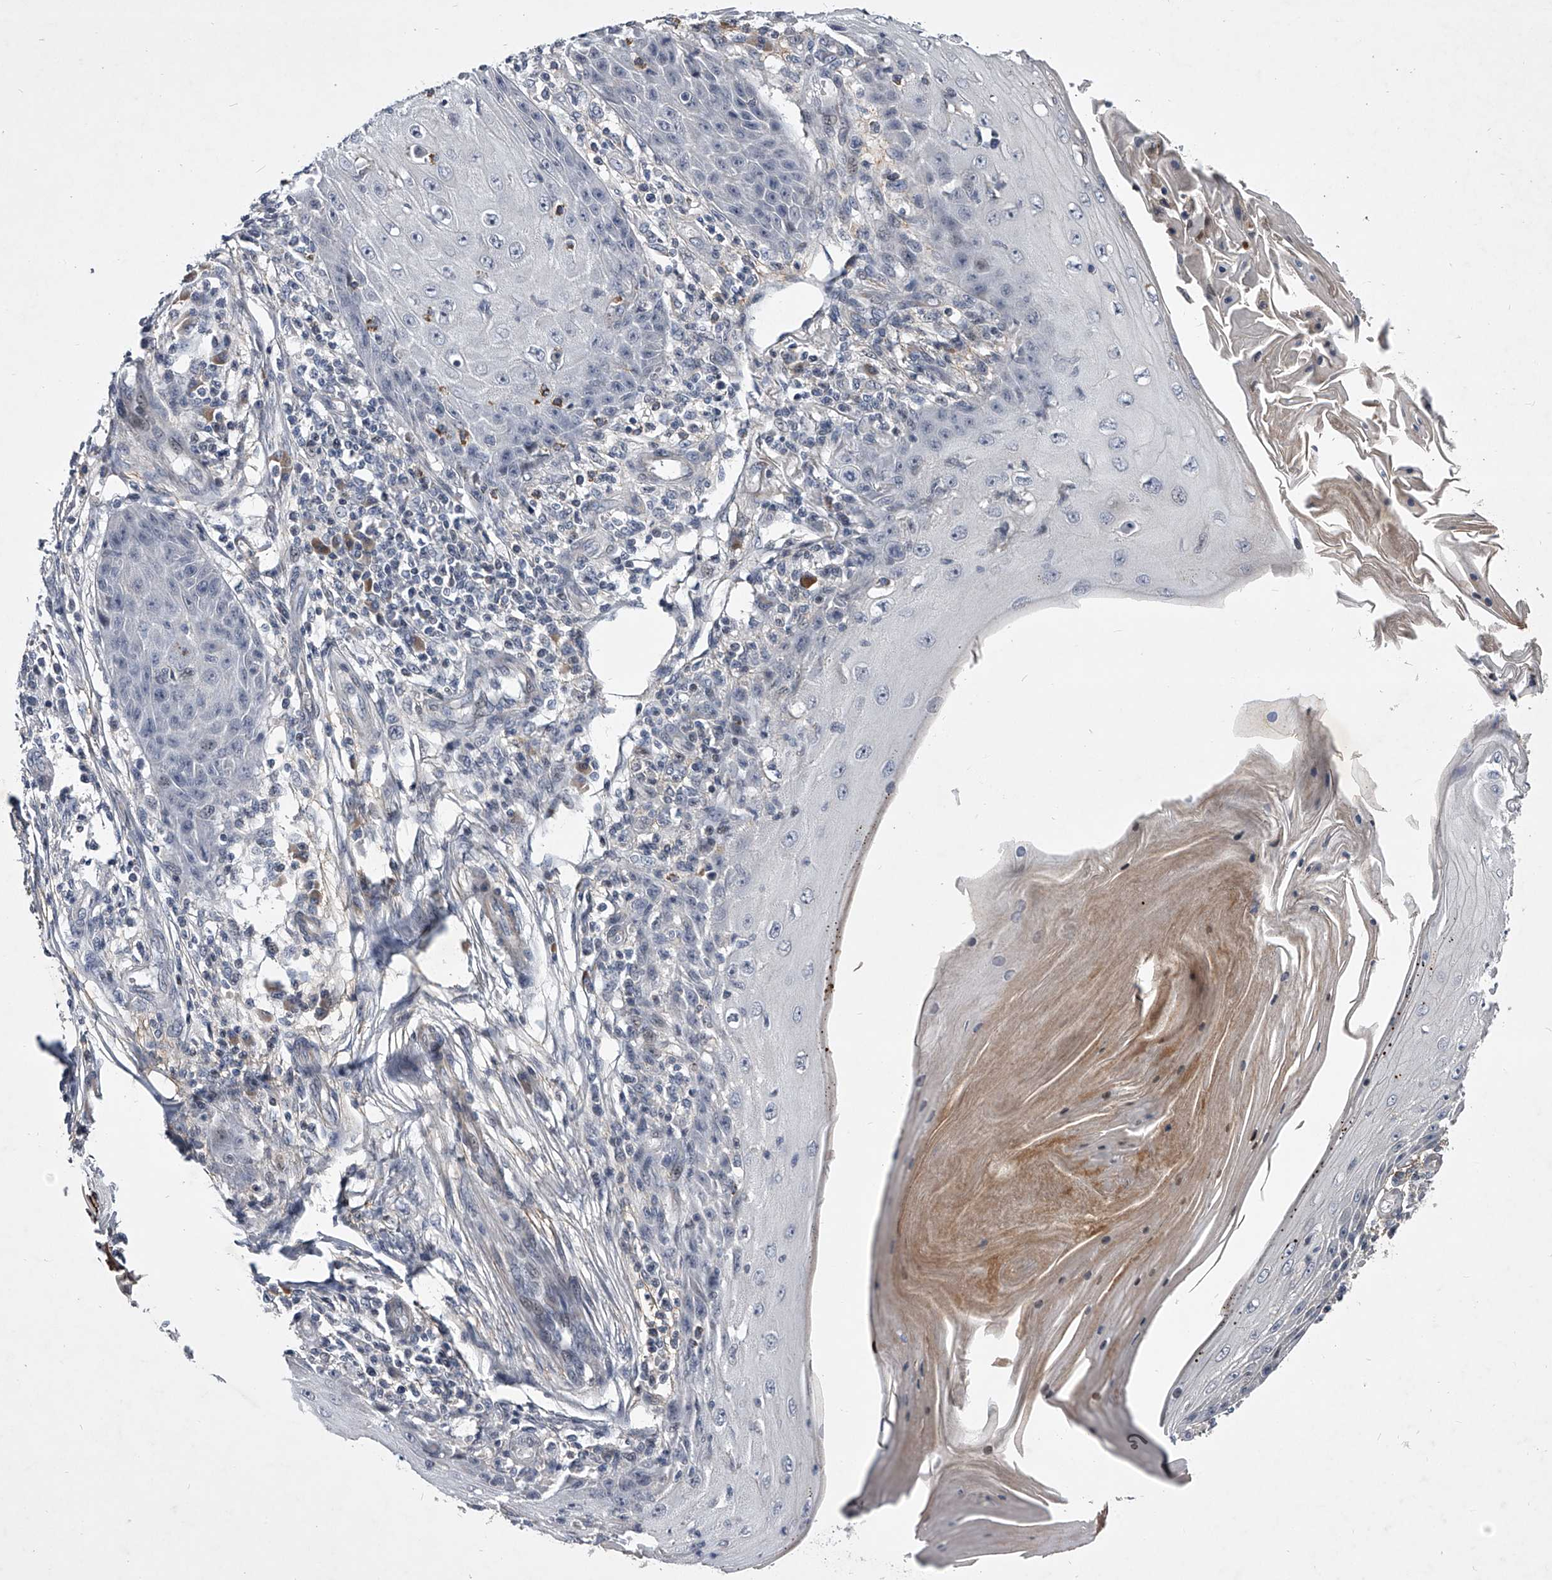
{"staining": {"intensity": "negative", "quantity": "none", "location": "none"}, "tissue": "skin cancer", "cell_type": "Tumor cells", "image_type": "cancer", "snomed": [{"axis": "morphology", "description": "Squamous cell carcinoma, NOS"}, {"axis": "topography", "description": "Skin"}], "caption": "An image of skin cancer (squamous cell carcinoma) stained for a protein displays no brown staining in tumor cells. (Stains: DAB immunohistochemistry with hematoxylin counter stain, Microscopy: brightfield microscopy at high magnification).", "gene": "ZNF76", "patient": {"sex": "female", "age": 73}}